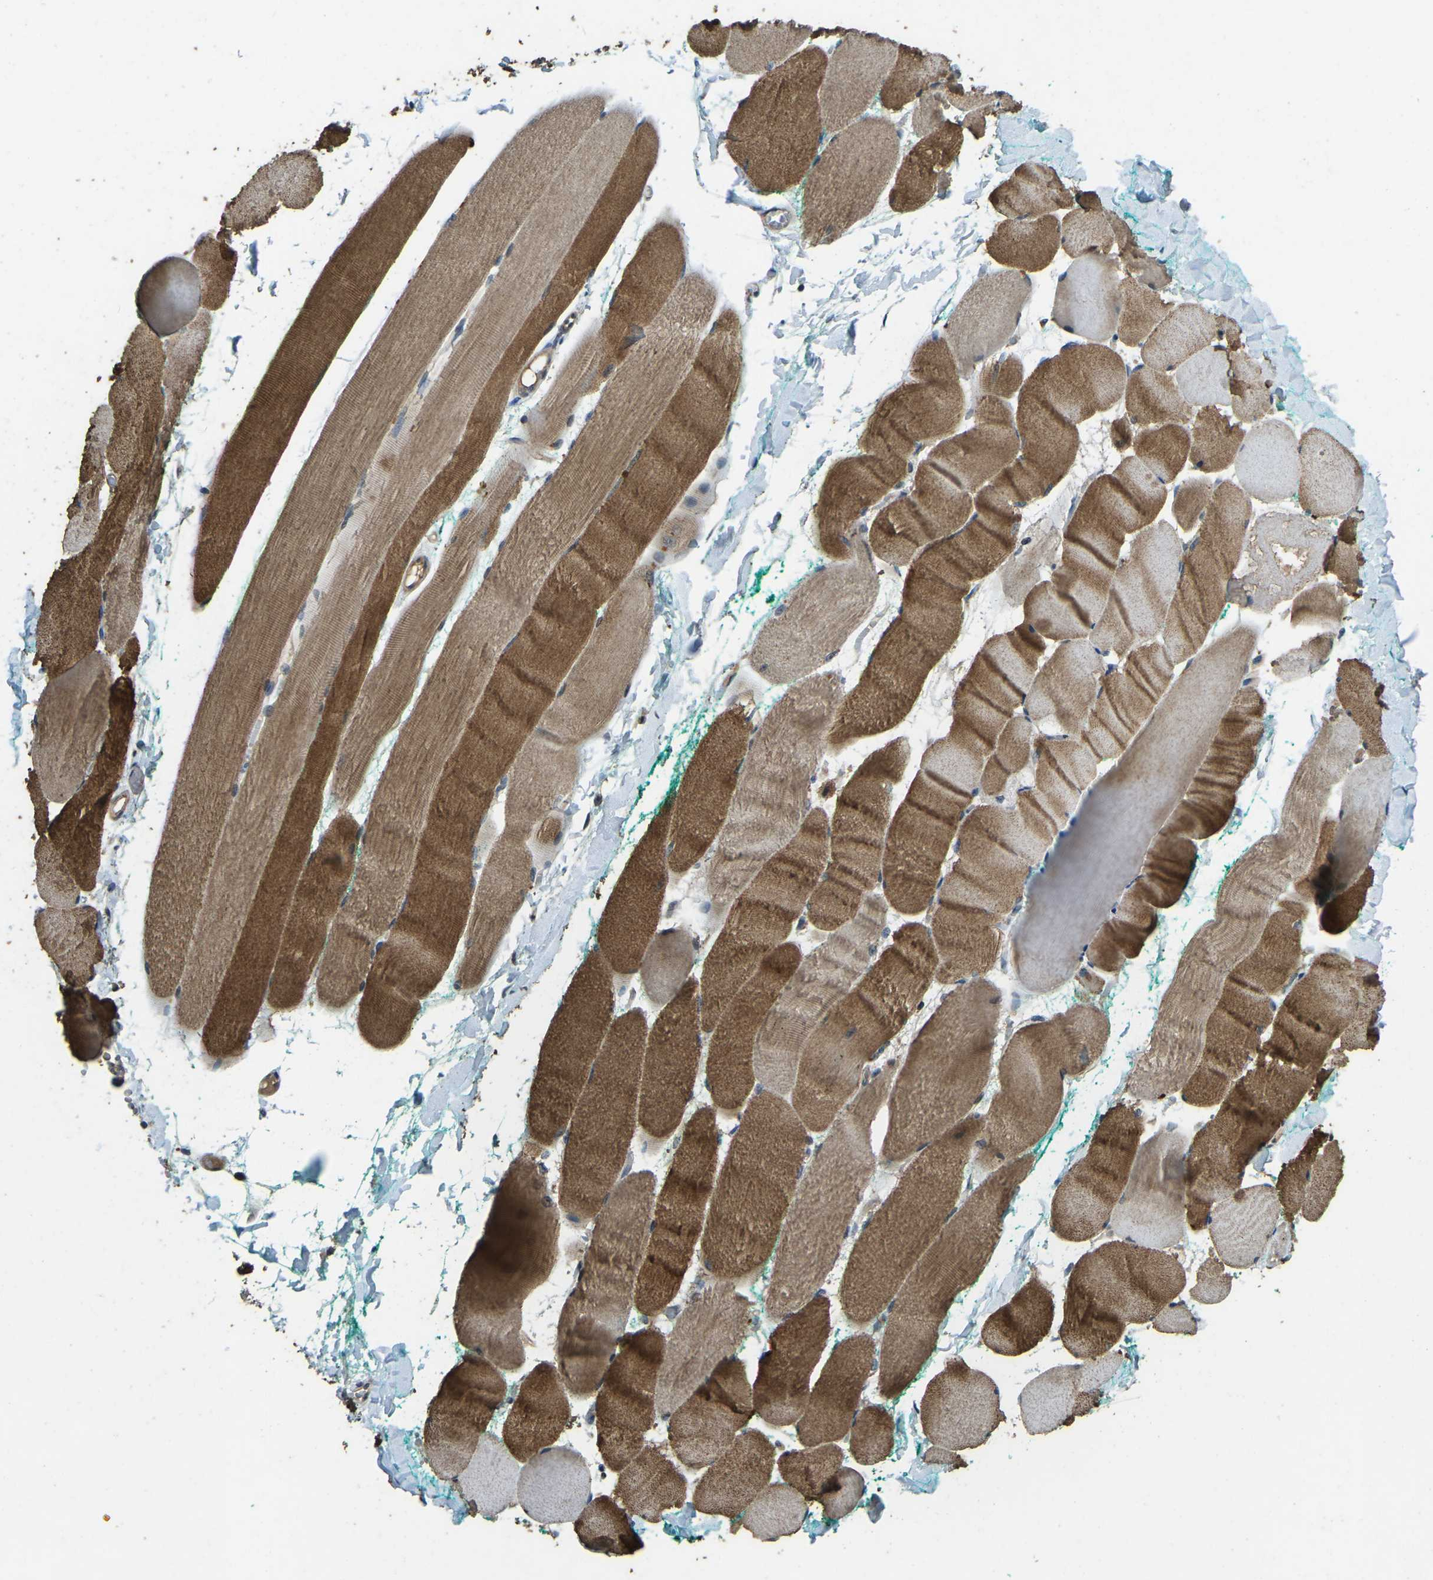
{"staining": {"intensity": "strong", "quantity": "25%-75%", "location": "cytoplasmic/membranous"}, "tissue": "skeletal muscle", "cell_type": "Myocytes", "image_type": "normal", "snomed": [{"axis": "morphology", "description": "Normal tissue, NOS"}, {"axis": "morphology", "description": "Squamous cell carcinoma, NOS"}, {"axis": "topography", "description": "Skeletal muscle"}], "caption": "Strong cytoplasmic/membranous staining for a protein is identified in about 25%-75% of myocytes of normal skeletal muscle using immunohistochemistry (IHC).", "gene": "ATP8B1", "patient": {"sex": "male", "age": 51}}